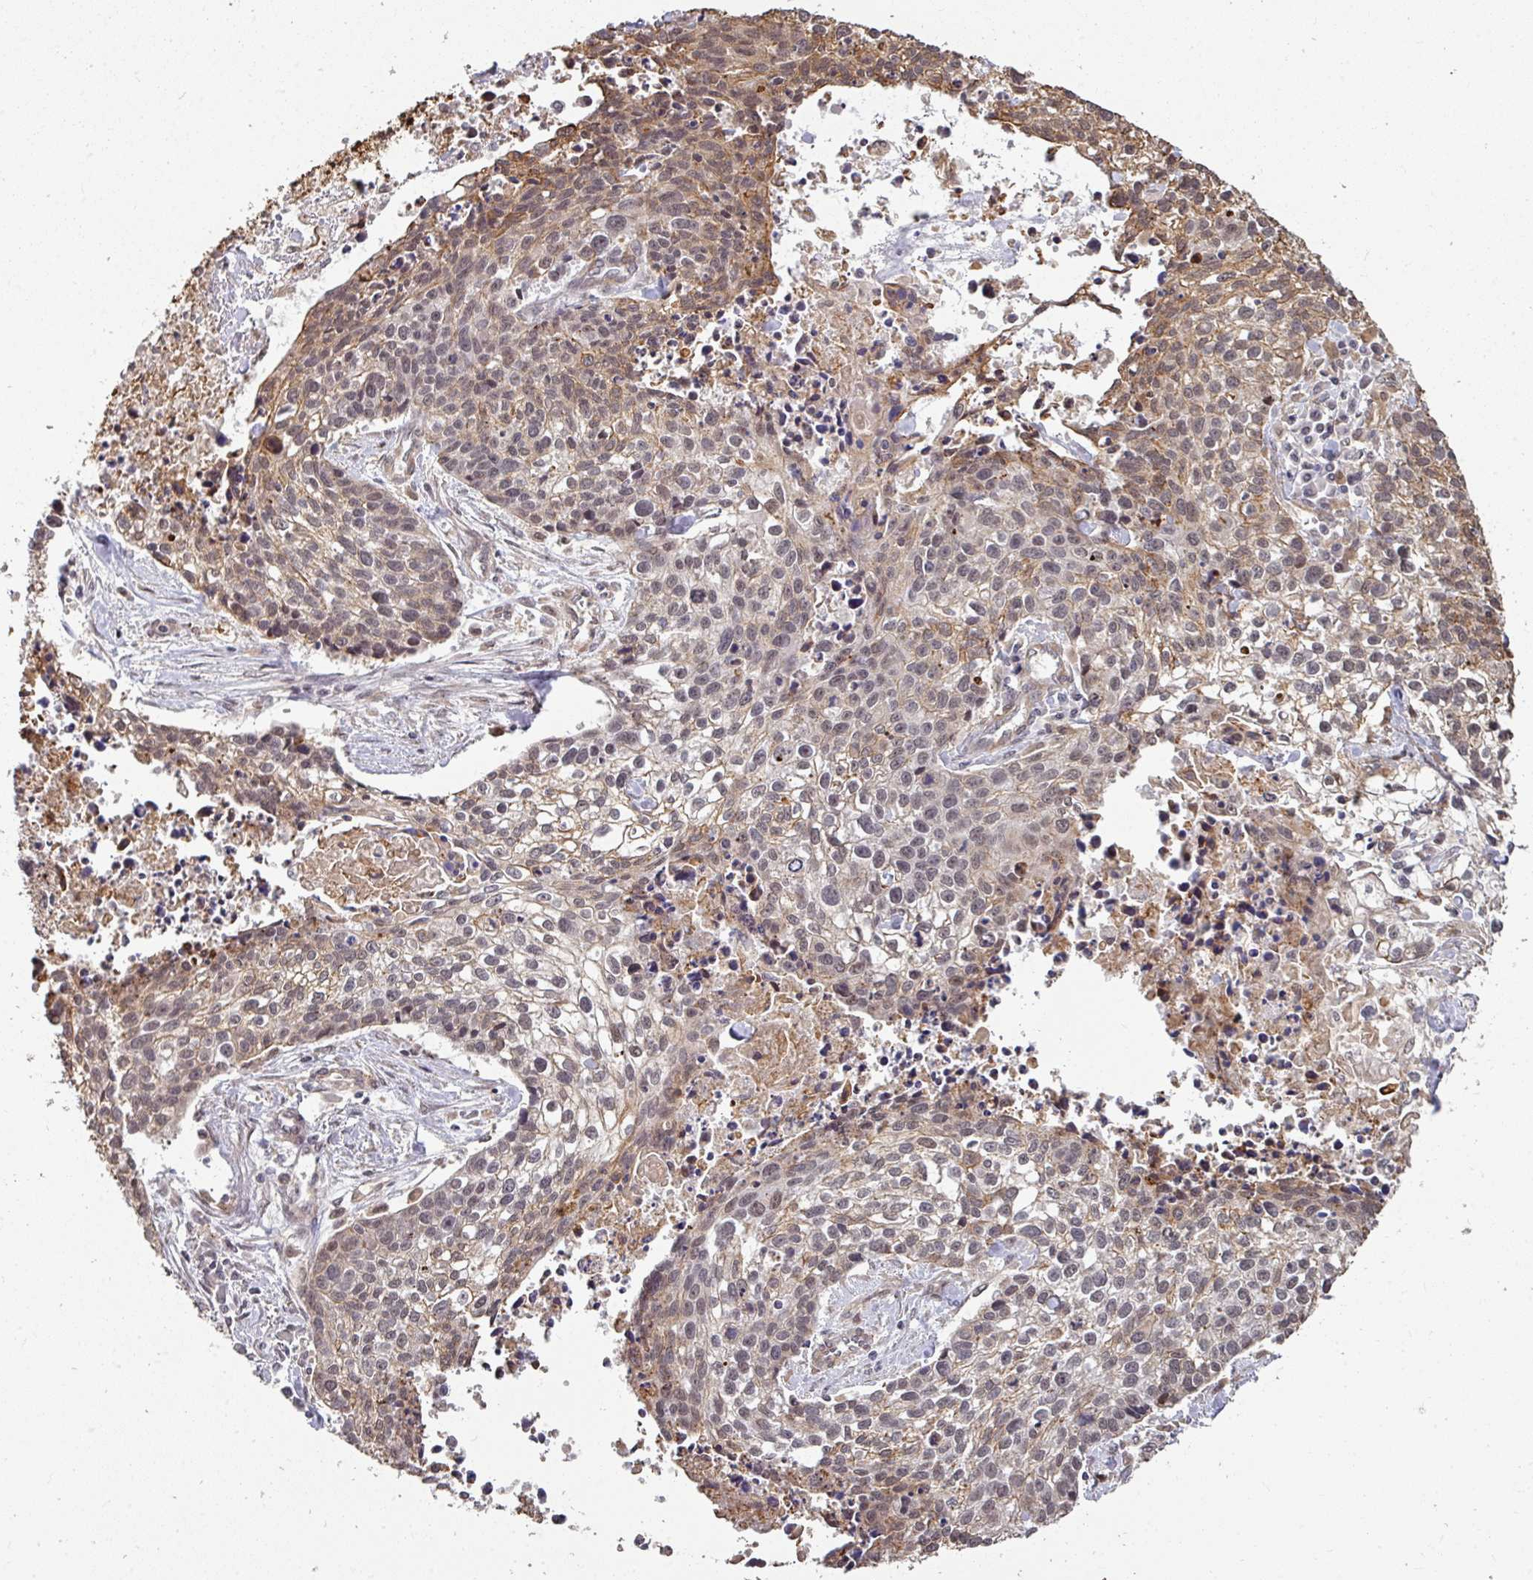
{"staining": {"intensity": "weak", "quantity": "<25%", "location": "cytoplasmic/membranous,nuclear"}, "tissue": "lung cancer", "cell_type": "Tumor cells", "image_type": "cancer", "snomed": [{"axis": "morphology", "description": "Squamous cell carcinoma, NOS"}, {"axis": "topography", "description": "Lung"}], "caption": "Squamous cell carcinoma (lung) was stained to show a protein in brown. There is no significant expression in tumor cells.", "gene": "GTF2H3", "patient": {"sex": "male", "age": 74}}